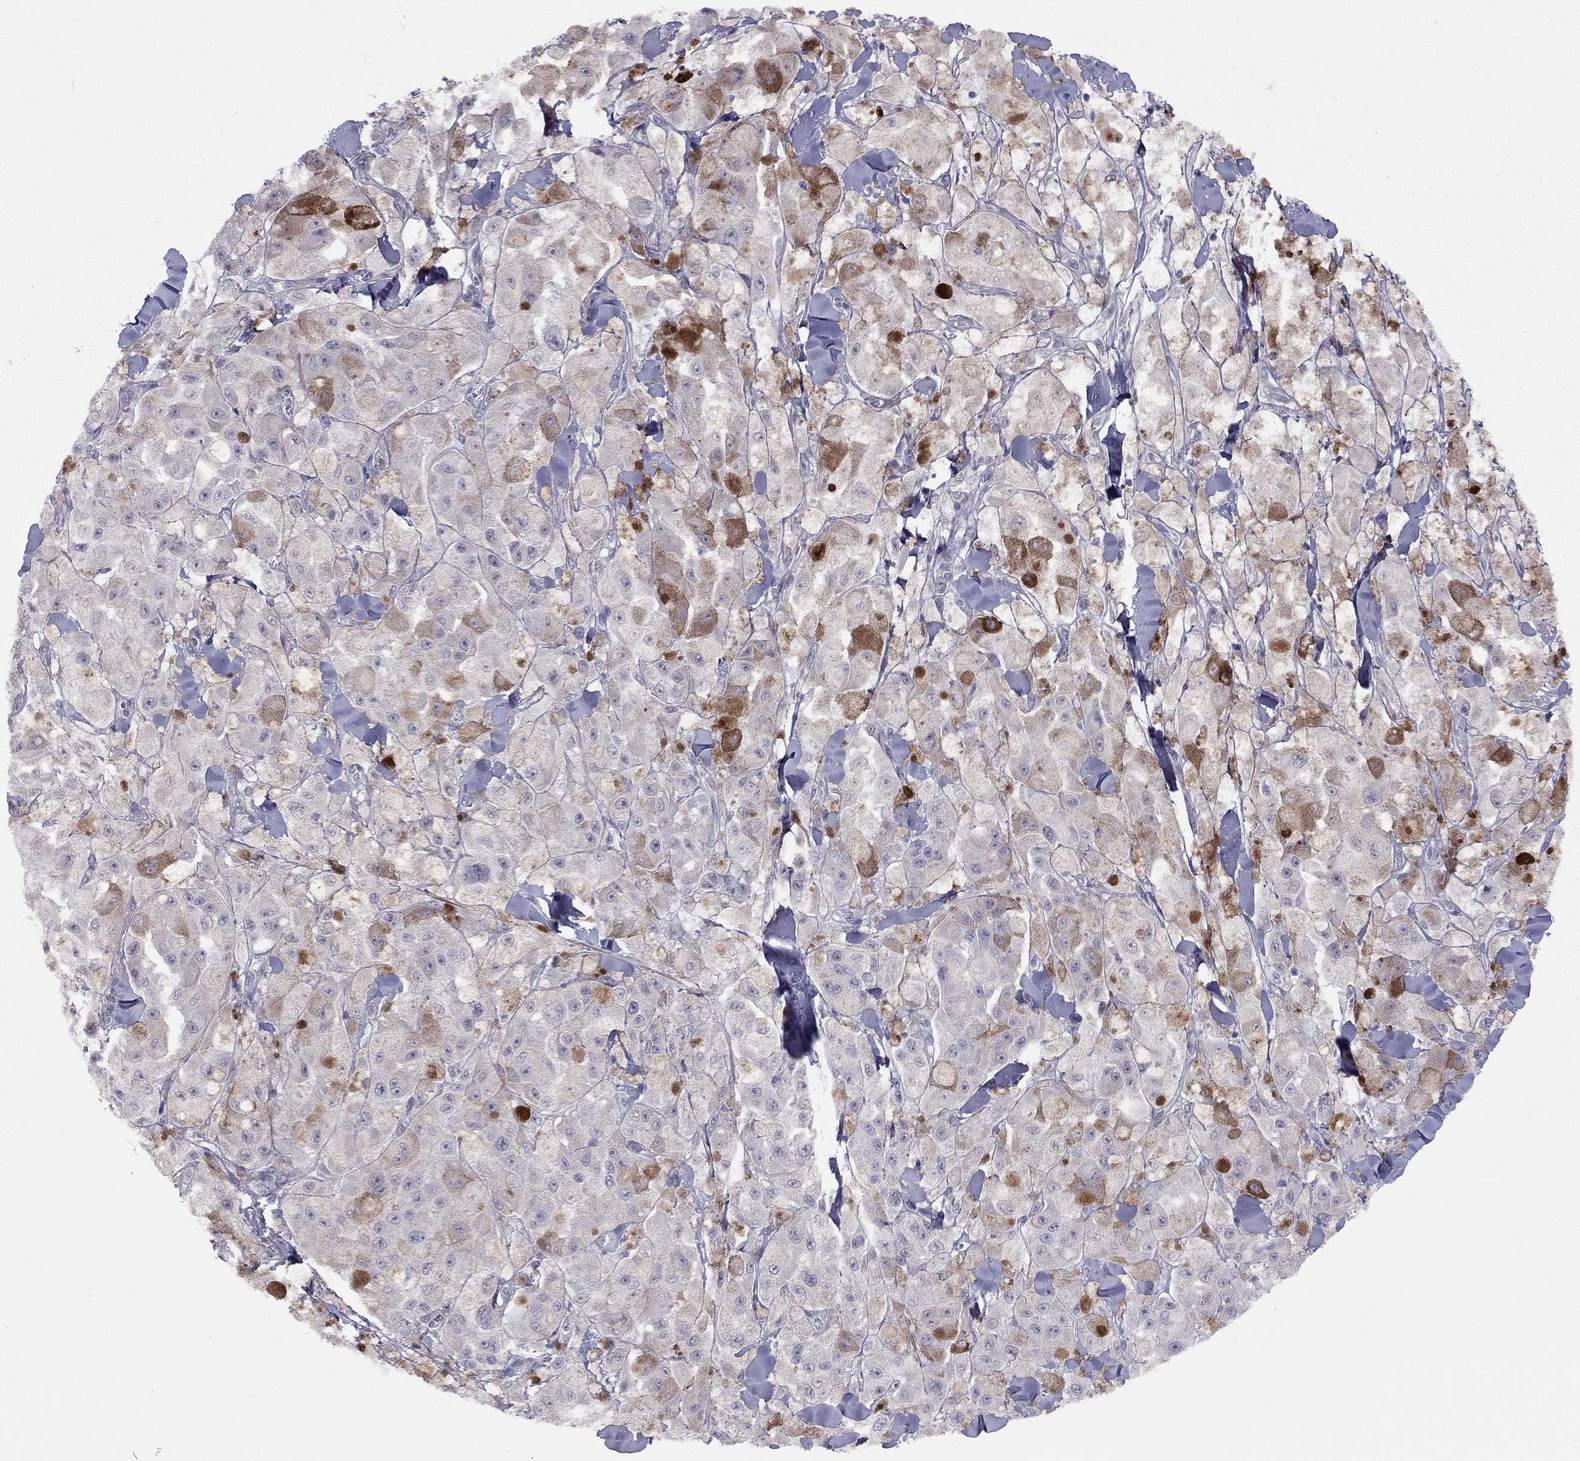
{"staining": {"intensity": "negative", "quantity": "none", "location": "none"}, "tissue": "melanoma", "cell_type": "Tumor cells", "image_type": "cancer", "snomed": [{"axis": "morphology", "description": "Malignant melanoma, NOS"}, {"axis": "topography", "description": "Skin"}], "caption": "A micrograph of melanoma stained for a protein demonstrates no brown staining in tumor cells.", "gene": "SYTL2", "patient": {"sex": "female", "age": 58}}